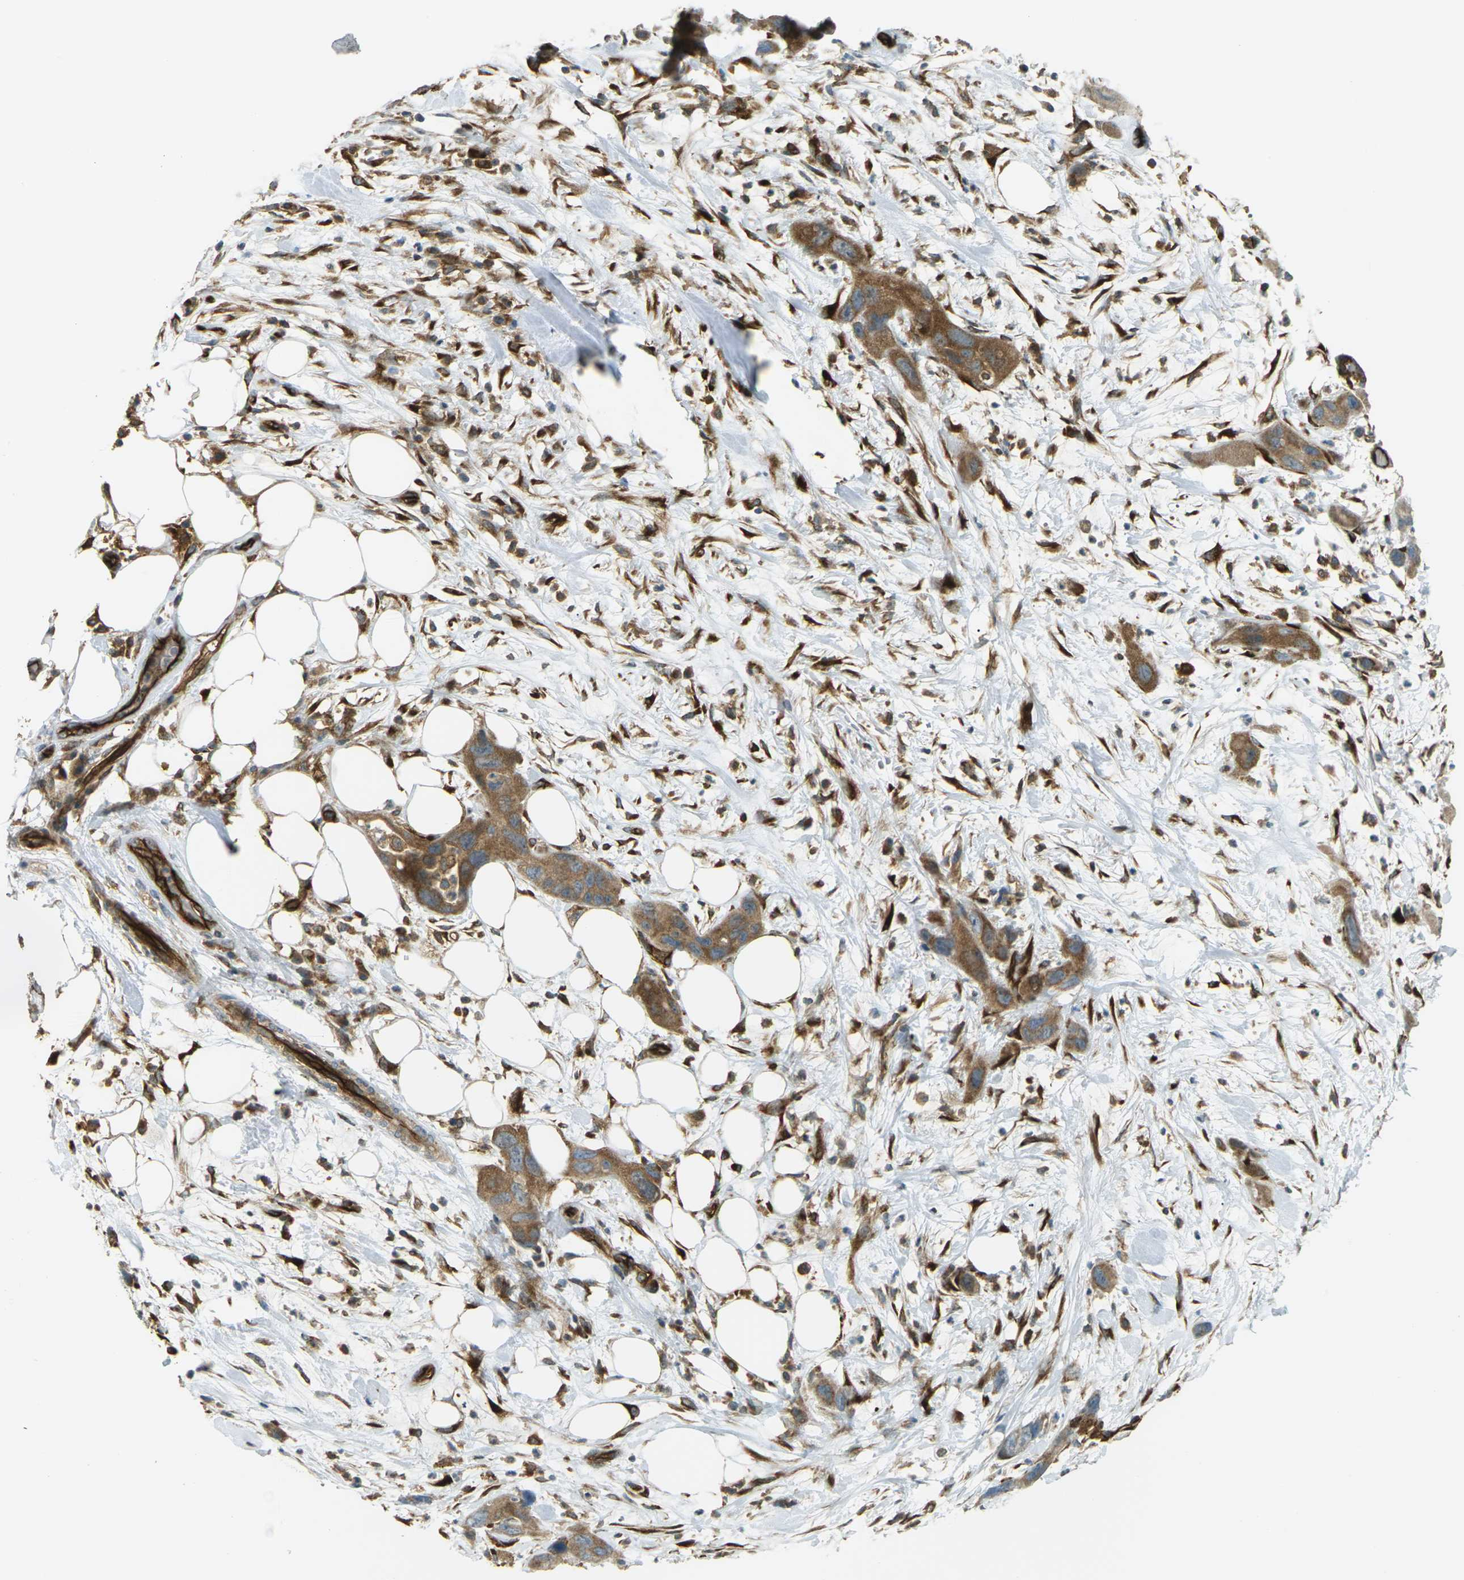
{"staining": {"intensity": "moderate", "quantity": ">75%", "location": "cytoplasmic/membranous"}, "tissue": "pancreatic cancer", "cell_type": "Tumor cells", "image_type": "cancer", "snomed": [{"axis": "morphology", "description": "Adenocarcinoma, NOS"}, {"axis": "topography", "description": "Pancreas"}], "caption": "Pancreatic cancer (adenocarcinoma) stained with DAB (3,3'-diaminobenzidine) immunohistochemistry displays medium levels of moderate cytoplasmic/membranous staining in approximately >75% of tumor cells. (DAB (3,3'-diaminobenzidine) IHC with brightfield microscopy, high magnification).", "gene": "S1PR1", "patient": {"sex": "female", "age": 71}}